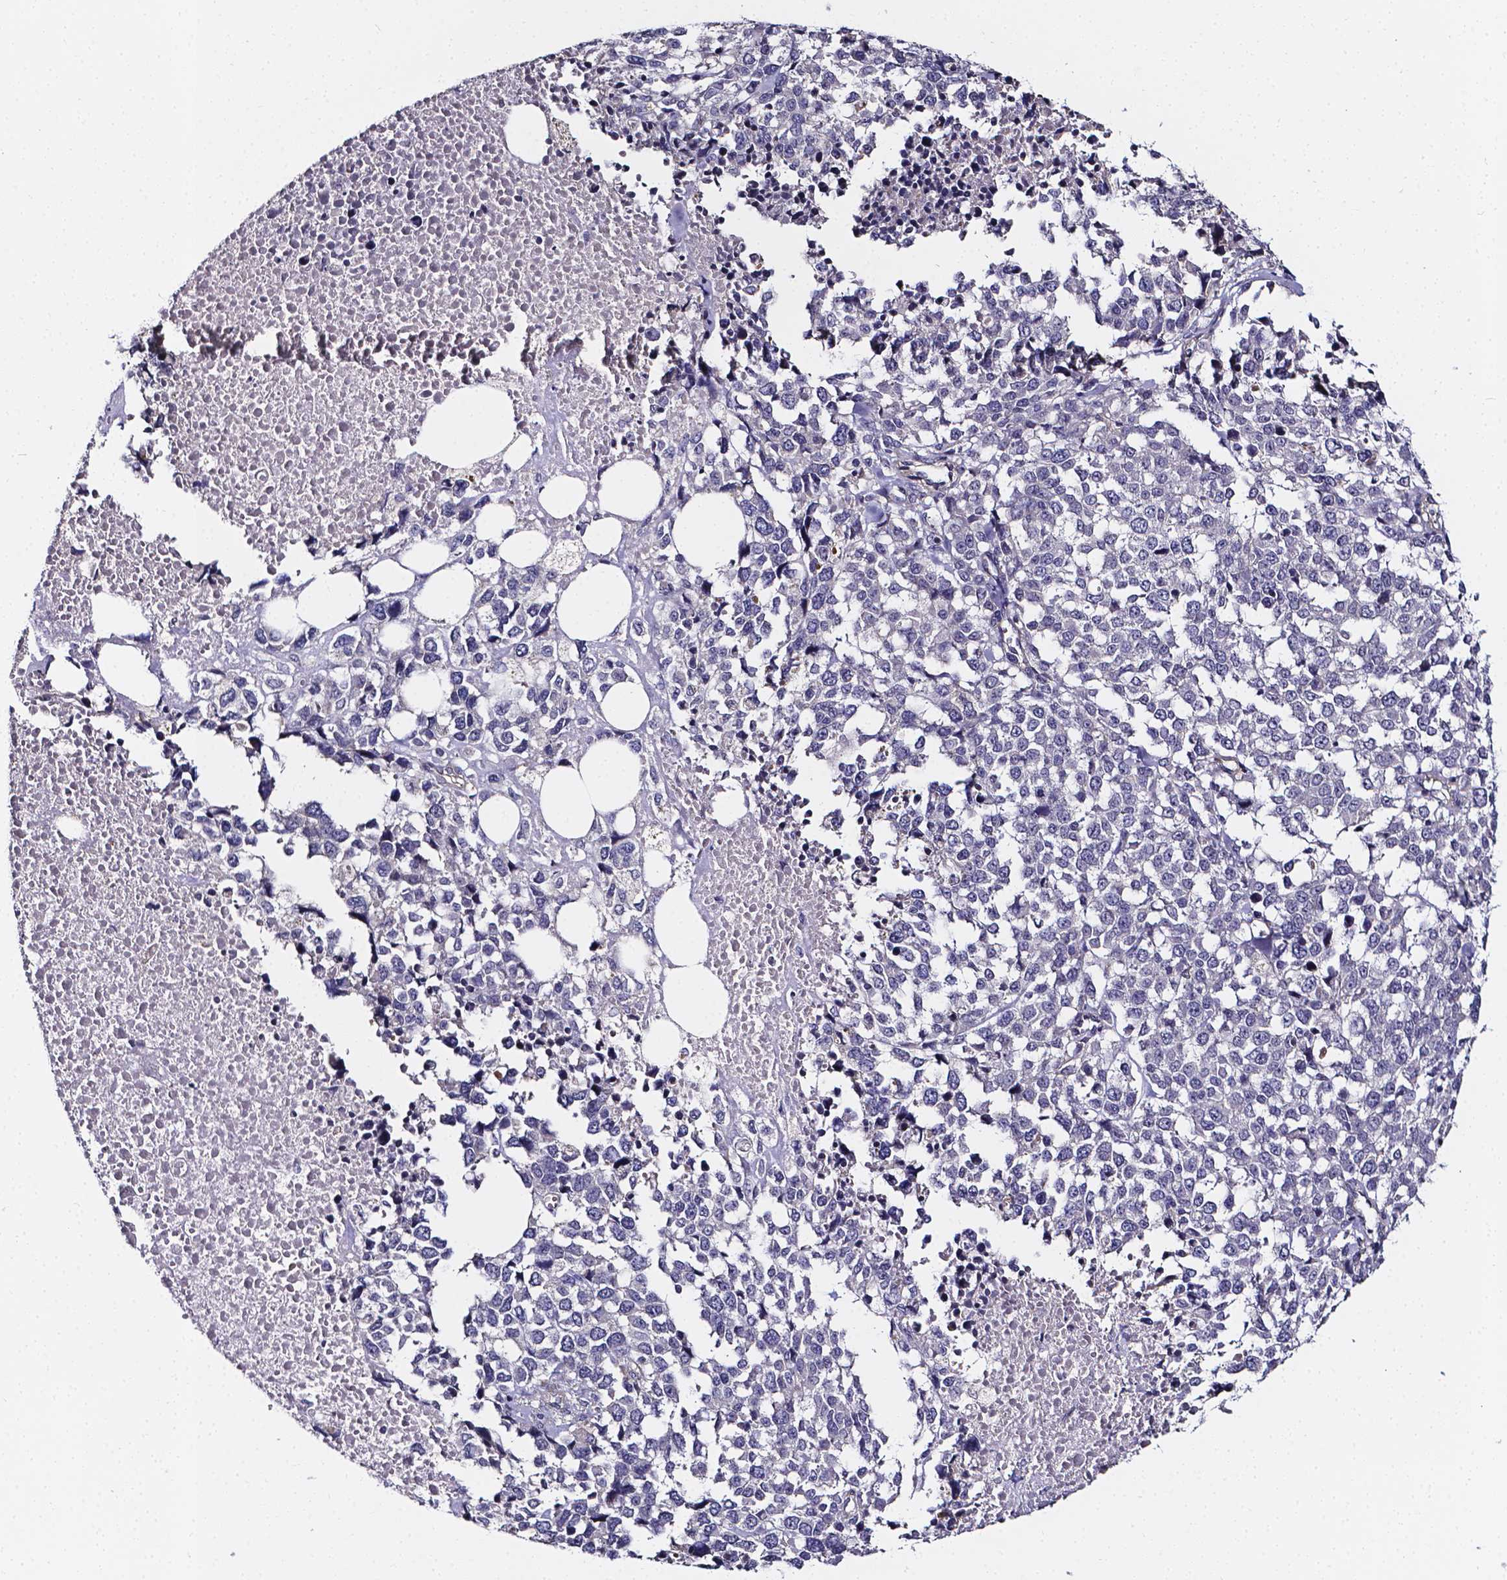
{"staining": {"intensity": "negative", "quantity": "none", "location": "none"}, "tissue": "melanoma", "cell_type": "Tumor cells", "image_type": "cancer", "snomed": [{"axis": "morphology", "description": "Malignant melanoma, Metastatic site"}, {"axis": "topography", "description": "Skin"}], "caption": "Tumor cells are negative for brown protein staining in melanoma. The staining was performed using DAB (3,3'-diaminobenzidine) to visualize the protein expression in brown, while the nuclei were stained in blue with hematoxylin (Magnification: 20x).", "gene": "CACNG8", "patient": {"sex": "male", "age": 84}}